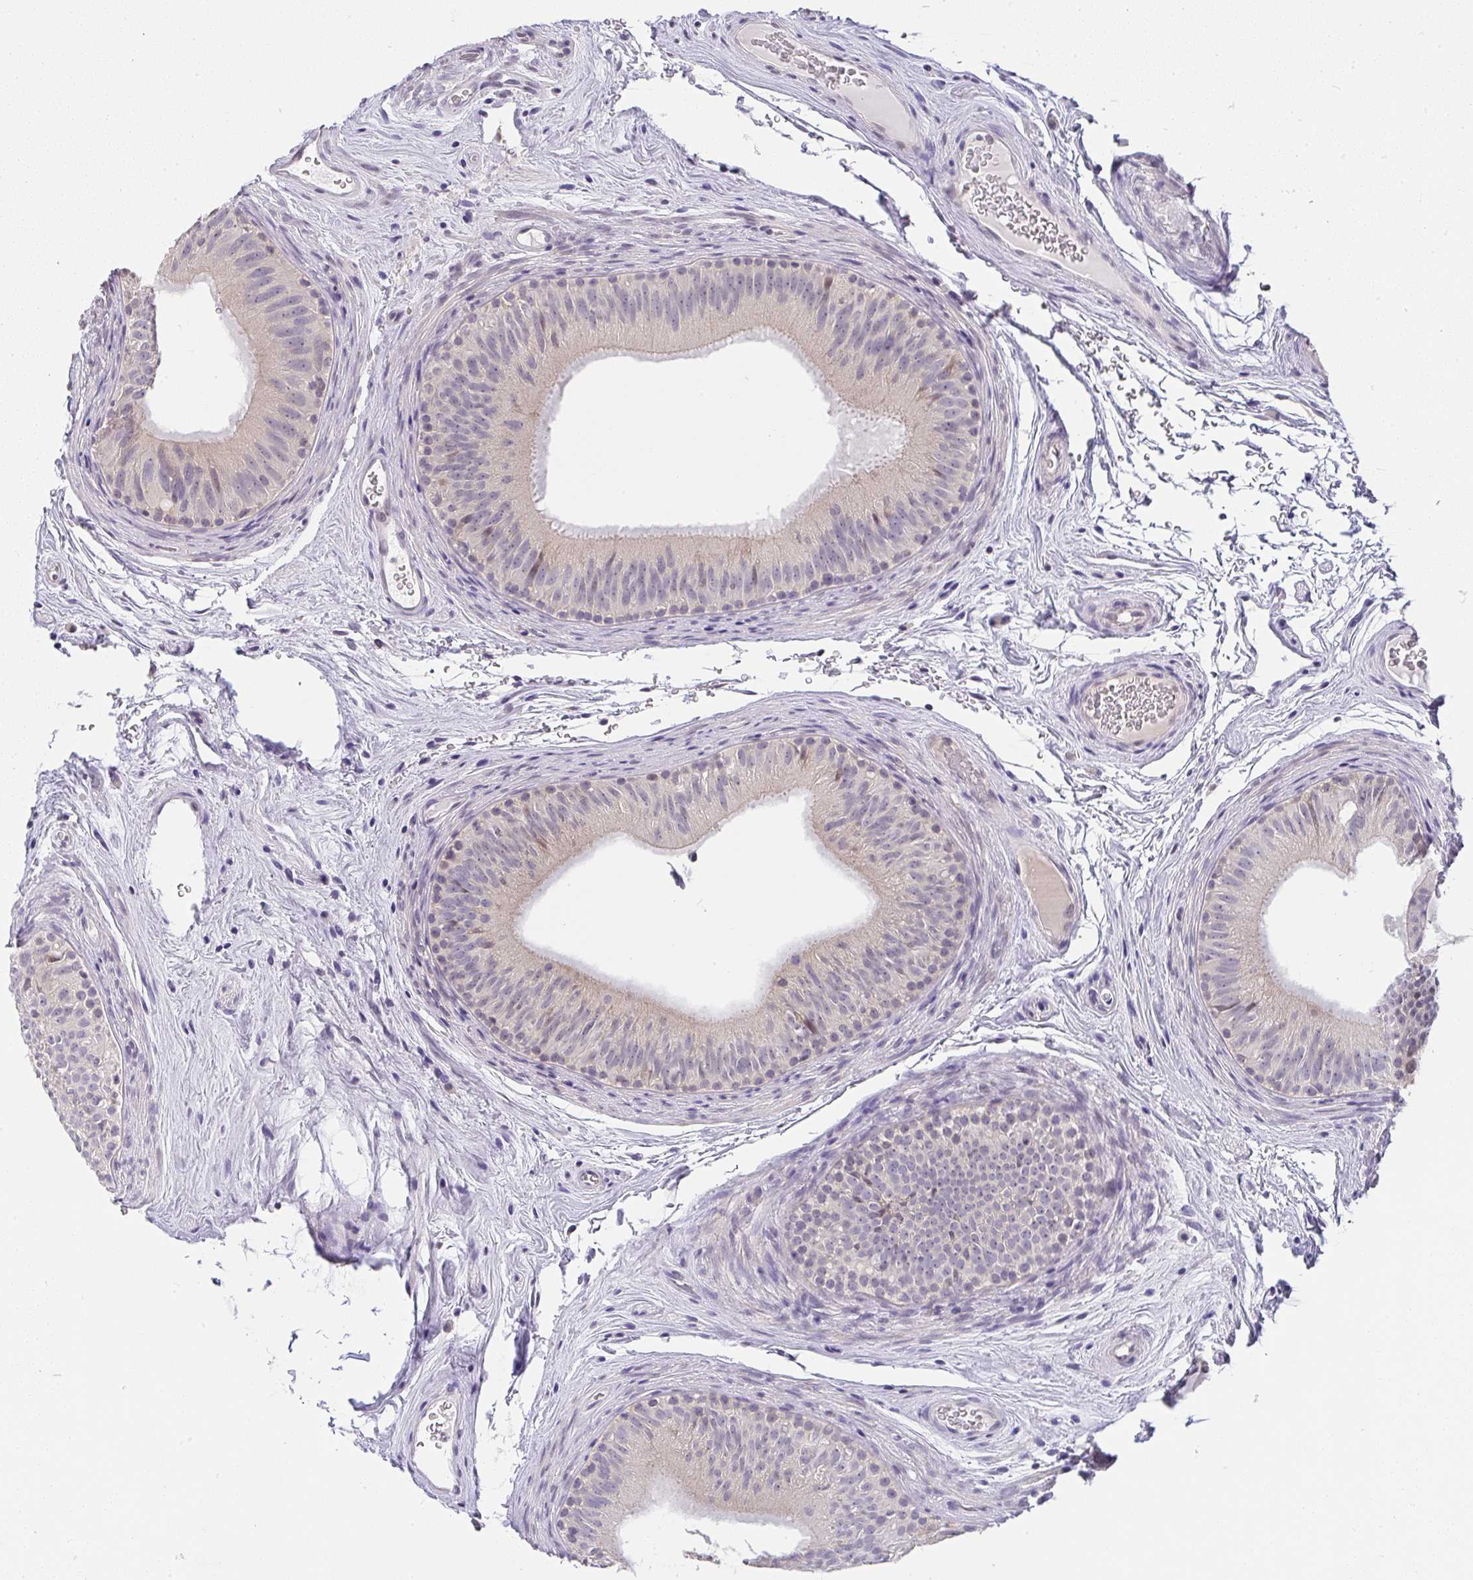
{"staining": {"intensity": "weak", "quantity": "<25%", "location": "cytoplasmic/membranous"}, "tissue": "epididymis", "cell_type": "Glandular cells", "image_type": "normal", "snomed": [{"axis": "morphology", "description": "Normal tissue, NOS"}, {"axis": "topography", "description": "Epididymis"}], "caption": "High power microscopy photomicrograph of an immunohistochemistry photomicrograph of unremarkable epididymis, revealing no significant staining in glandular cells. Nuclei are stained in blue.", "gene": "CACNA1S", "patient": {"sex": "male", "age": 44}}